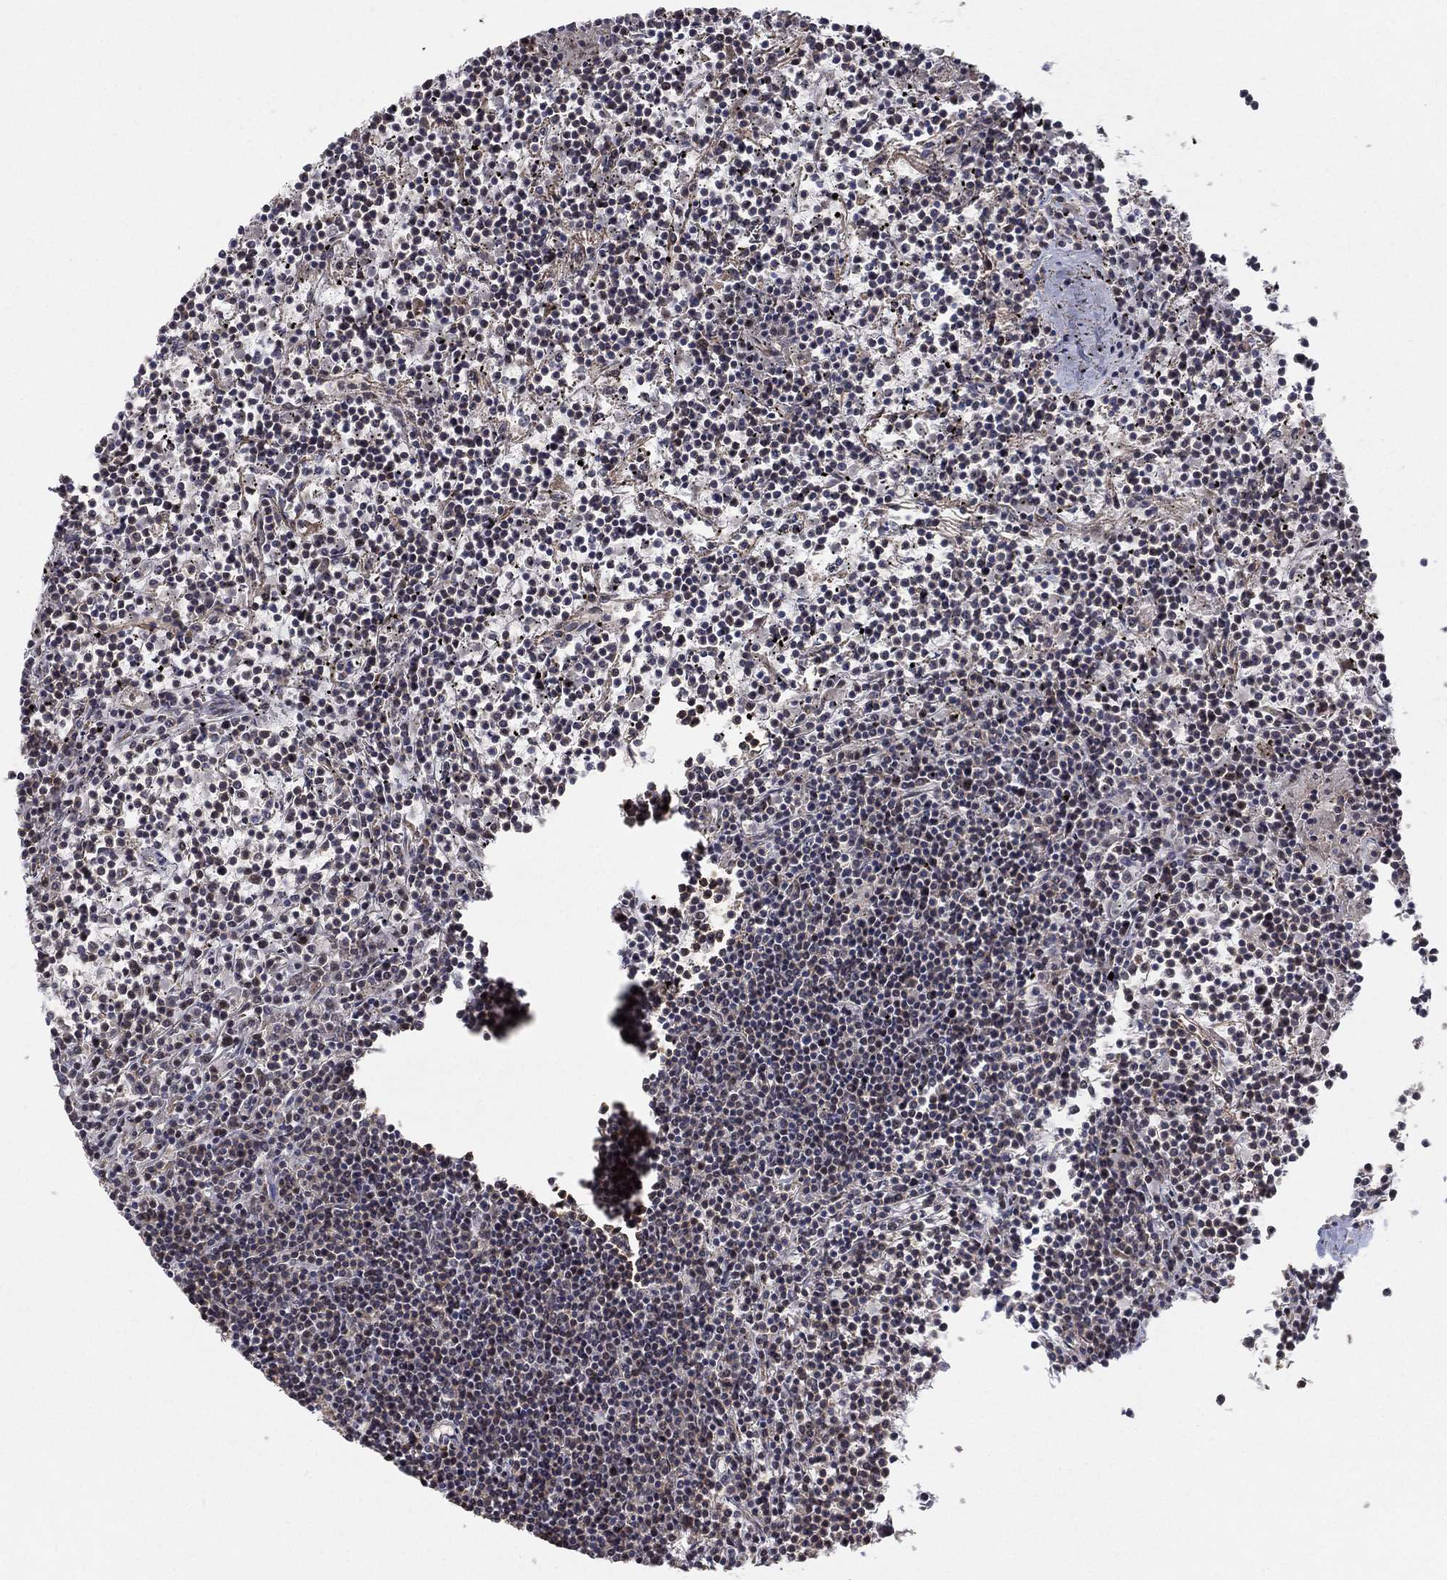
{"staining": {"intensity": "negative", "quantity": "none", "location": "none"}, "tissue": "lymphoma", "cell_type": "Tumor cells", "image_type": "cancer", "snomed": [{"axis": "morphology", "description": "Malignant lymphoma, non-Hodgkin's type, Low grade"}, {"axis": "topography", "description": "Spleen"}], "caption": "The photomicrograph shows no significant expression in tumor cells of malignant lymphoma, non-Hodgkin's type (low-grade).", "gene": "ZNF395", "patient": {"sex": "female", "age": 19}}